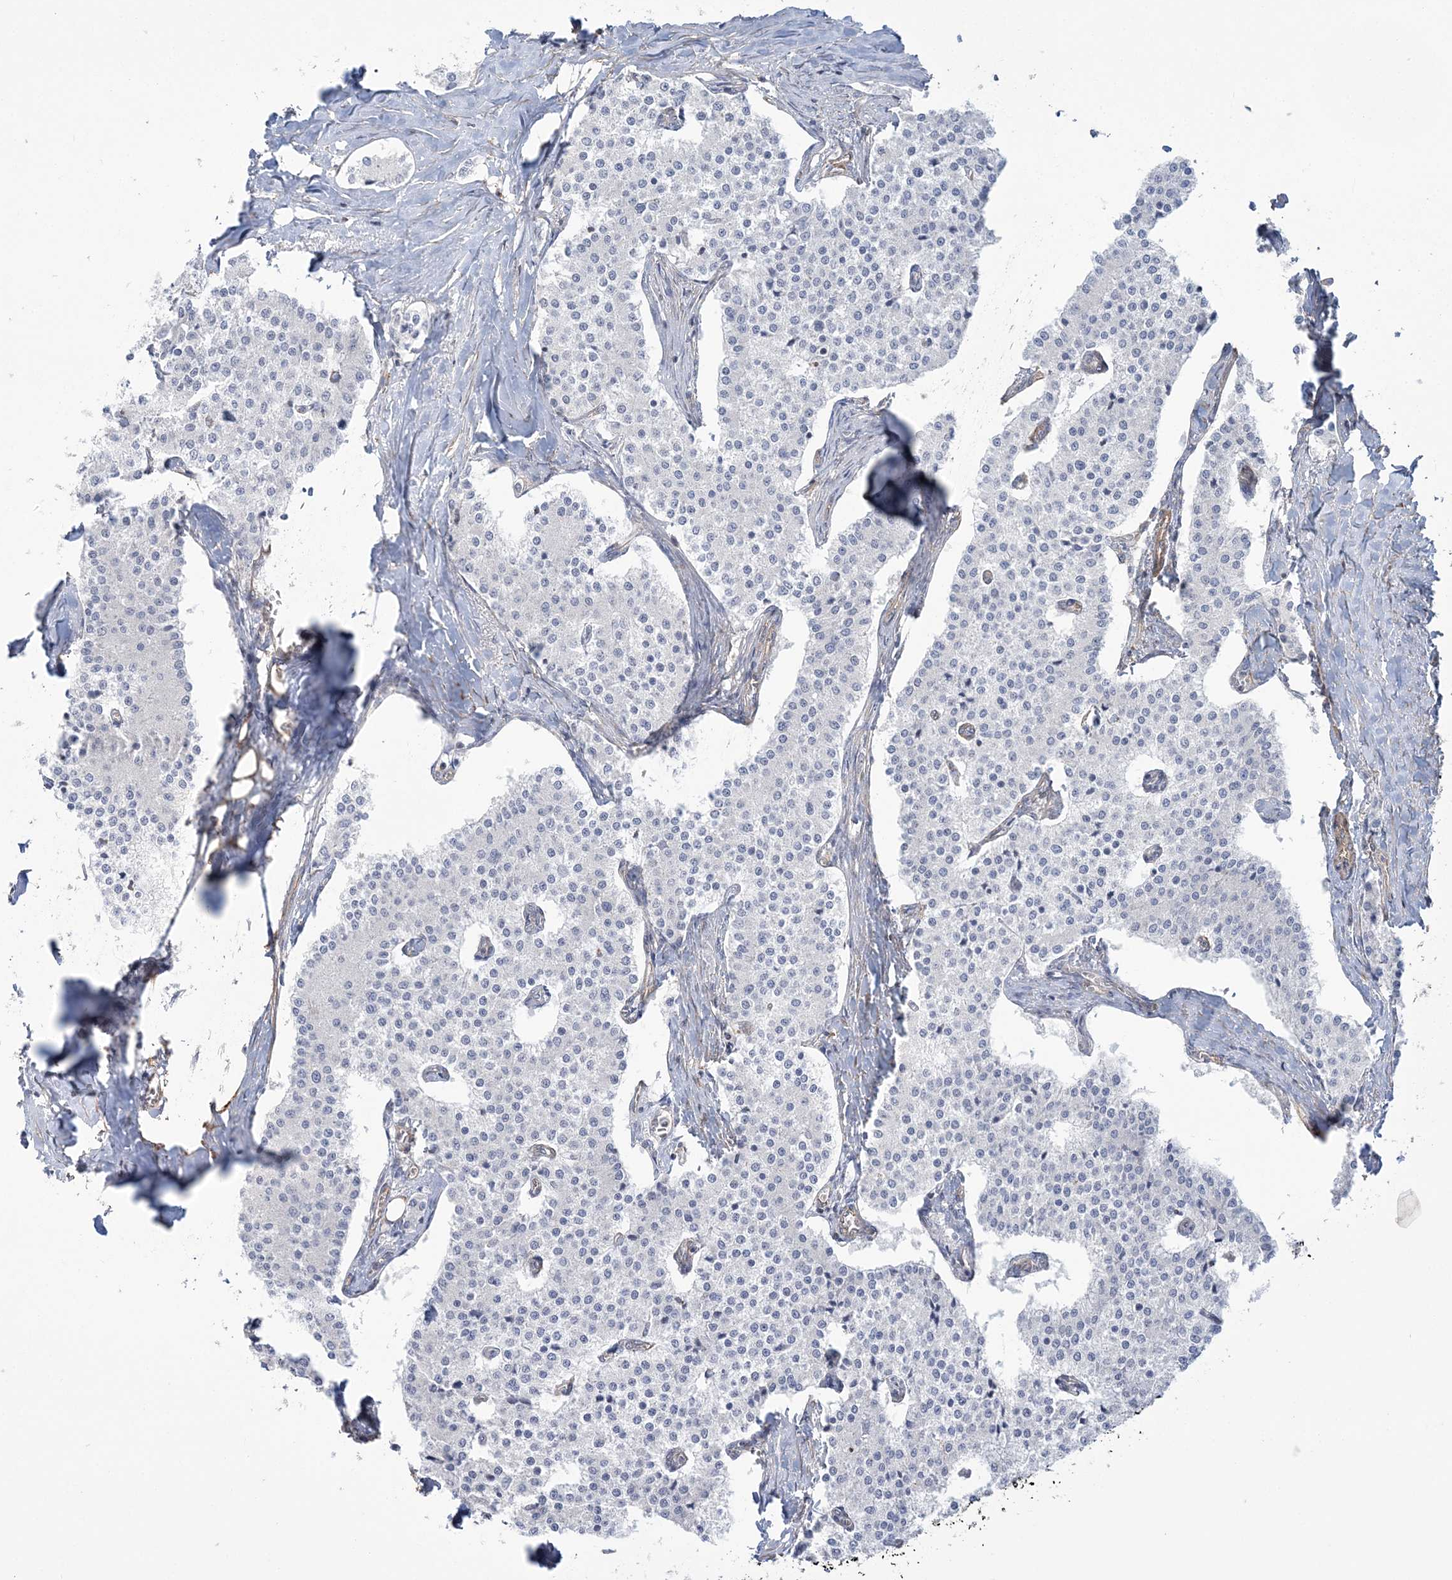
{"staining": {"intensity": "negative", "quantity": "none", "location": "none"}, "tissue": "carcinoid", "cell_type": "Tumor cells", "image_type": "cancer", "snomed": [{"axis": "morphology", "description": "Carcinoid, malignant, NOS"}, {"axis": "topography", "description": "Colon"}], "caption": "A histopathology image of carcinoid stained for a protein displays no brown staining in tumor cells.", "gene": "ZNF821", "patient": {"sex": "female", "age": 52}}